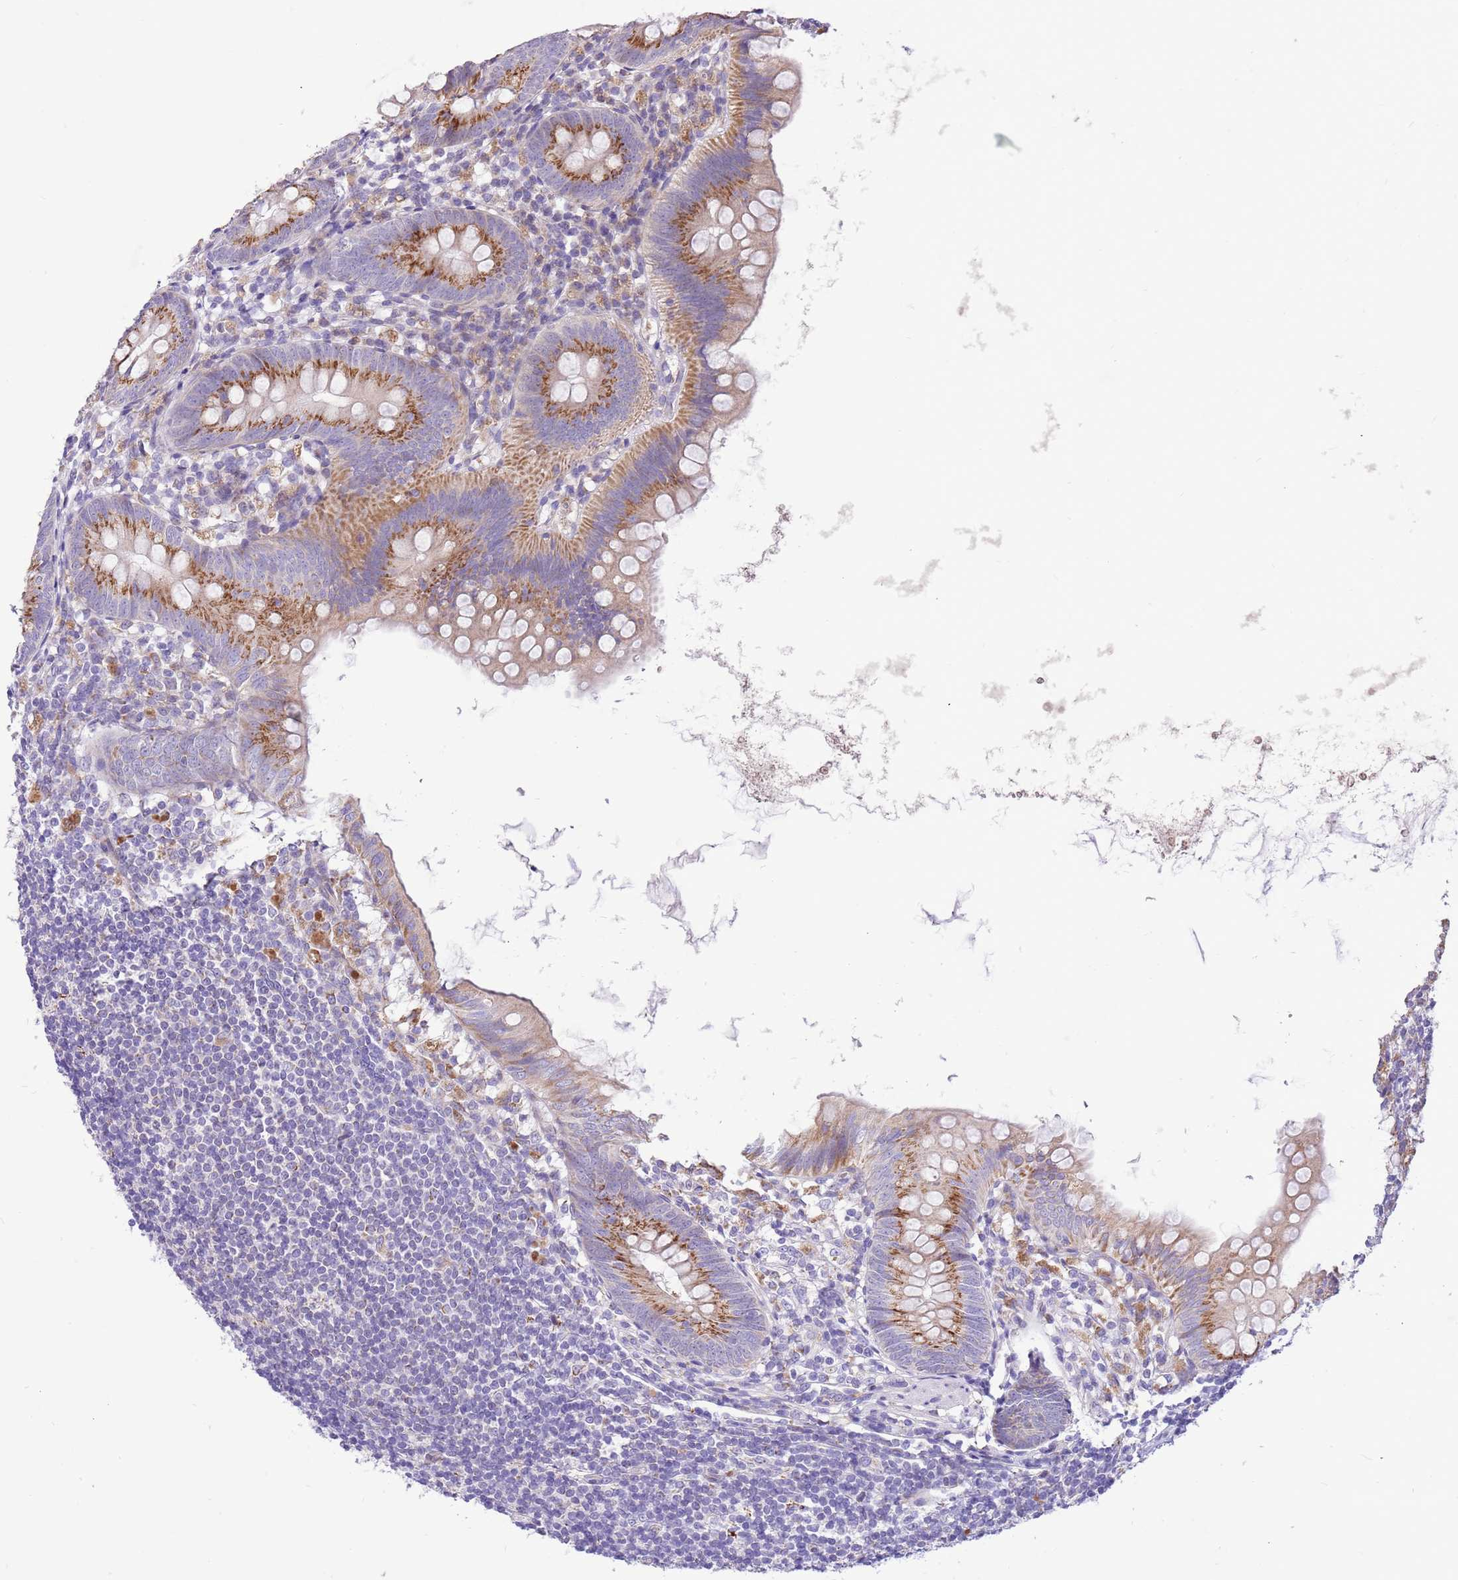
{"staining": {"intensity": "moderate", "quantity": "25%-75%", "location": "cytoplasmic/membranous"}, "tissue": "appendix", "cell_type": "Glandular cells", "image_type": "normal", "snomed": [{"axis": "morphology", "description": "Normal tissue, NOS"}, {"axis": "topography", "description": "Appendix"}], "caption": "Appendix was stained to show a protein in brown. There is medium levels of moderate cytoplasmic/membranous staining in approximately 25%-75% of glandular cells. (Stains: DAB (3,3'-diaminobenzidine) in brown, nuclei in blue, Microscopy: brightfield microscopy at high magnification).", "gene": "COX17", "patient": {"sex": "female", "age": 62}}